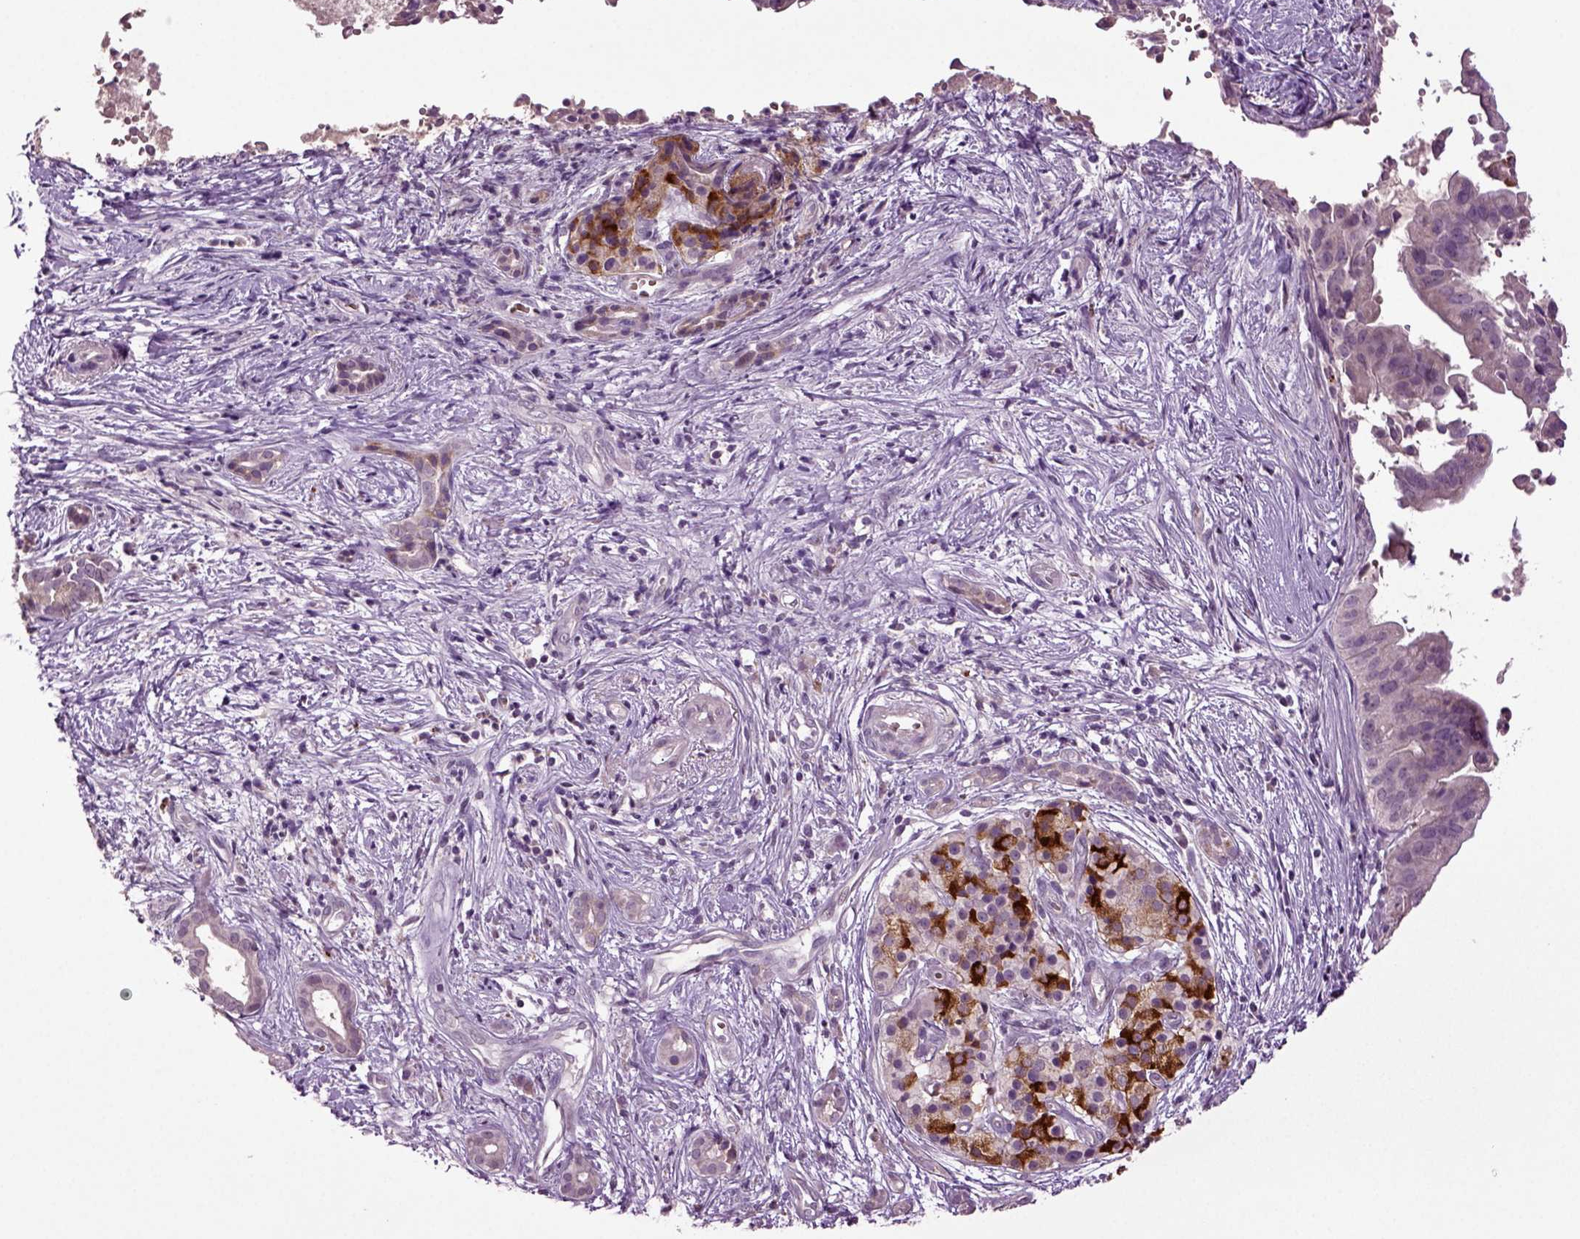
{"staining": {"intensity": "weak", "quantity": "25%-75%", "location": "cytoplasmic/membranous"}, "tissue": "pancreatic cancer", "cell_type": "Tumor cells", "image_type": "cancer", "snomed": [{"axis": "morphology", "description": "Adenocarcinoma, NOS"}, {"axis": "topography", "description": "Pancreas"}], "caption": "Pancreatic cancer (adenocarcinoma) tissue exhibits weak cytoplasmic/membranous positivity in about 25%-75% of tumor cells", "gene": "SLC17A6", "patient": {"sex": "male", "age": 61}}